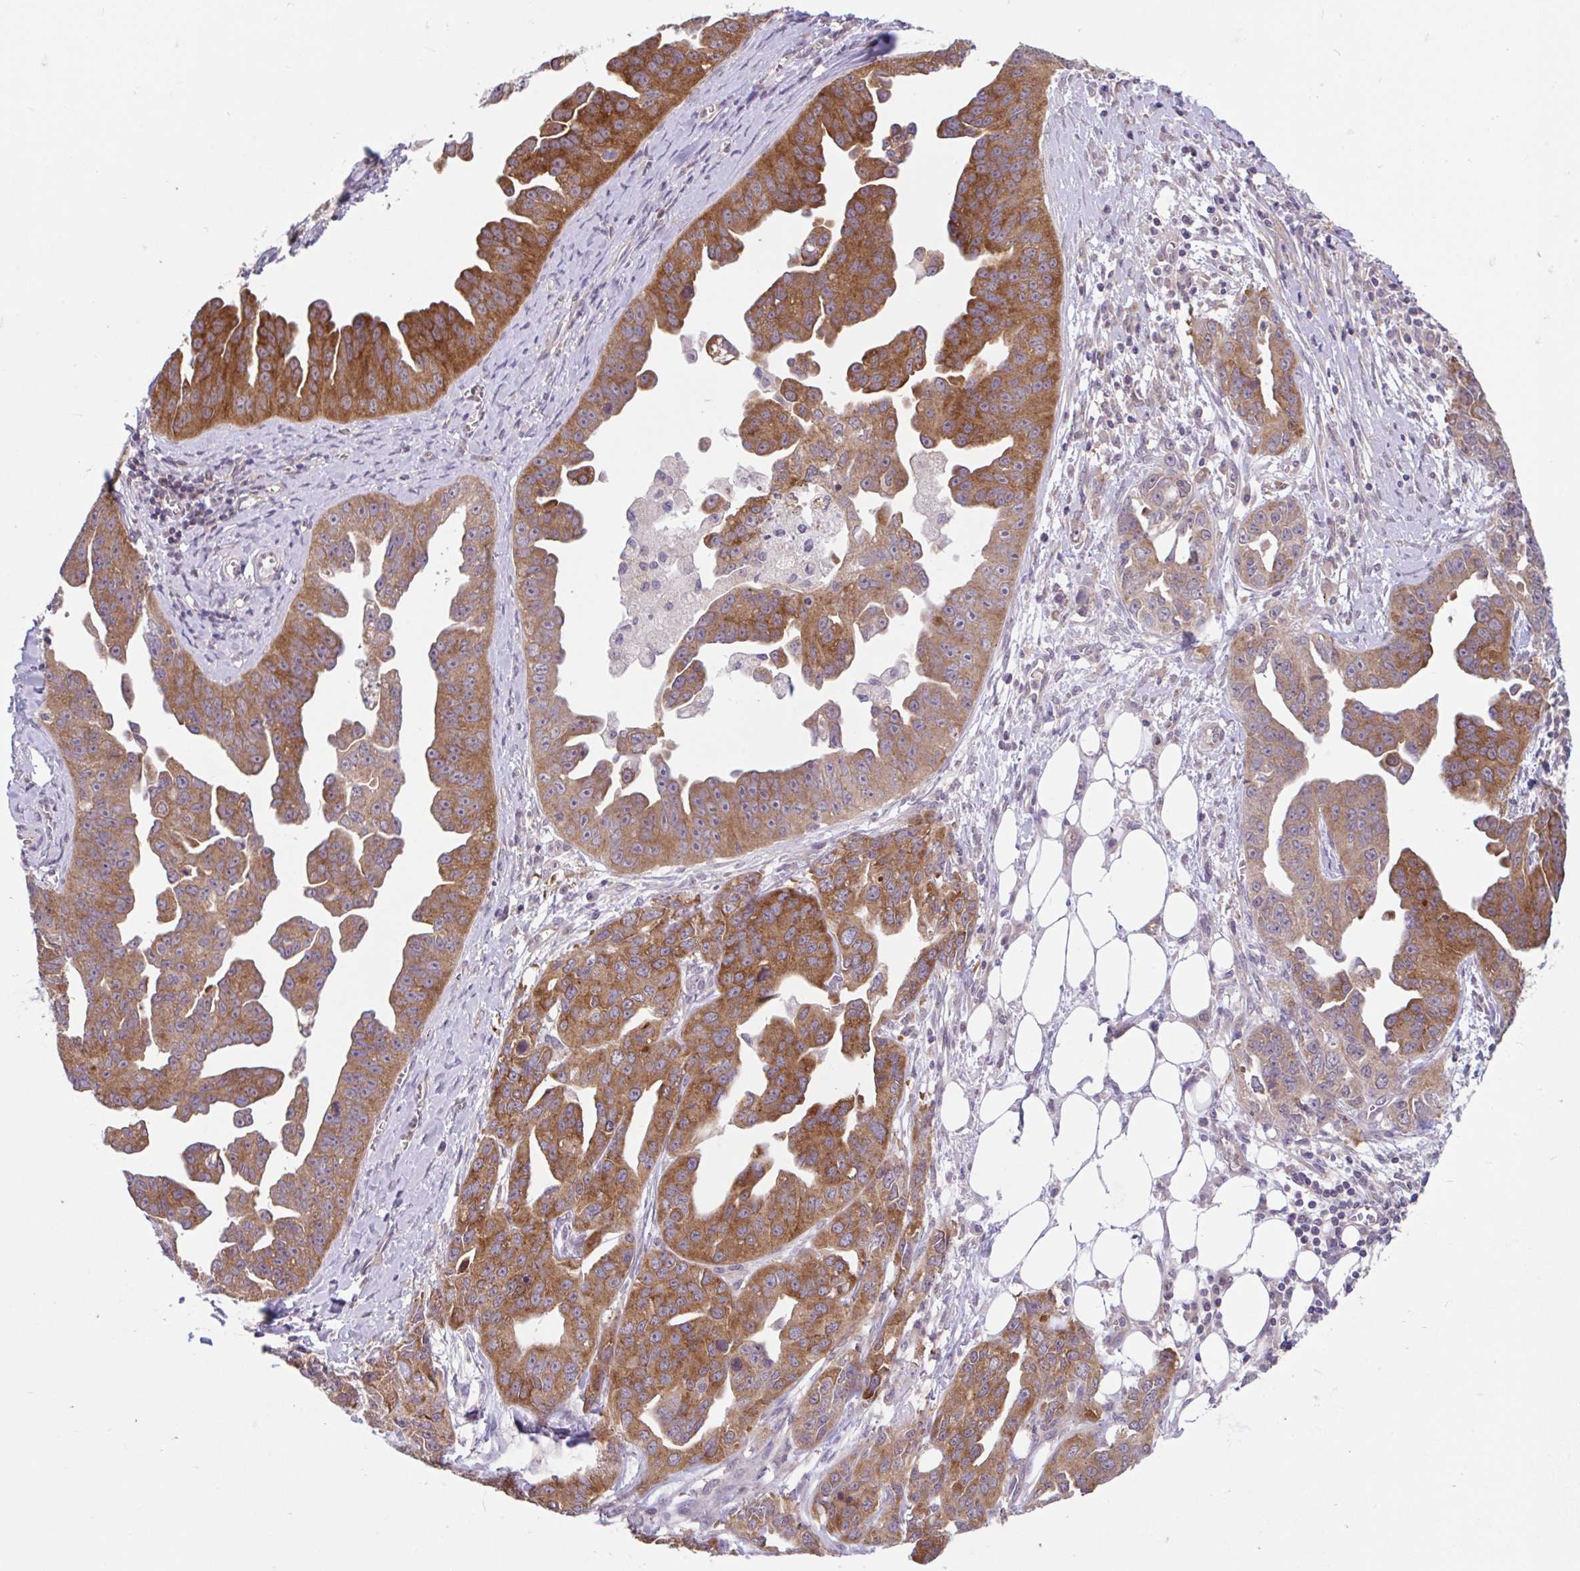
{"staining": {"intensity": "moderate", "quantity": ">75%", "location": "cytoplasmic/membranous"}, "tissue": "ovarian cancer", "cell_type": "Tumor cells", "image_type": "cancer", "snomed": [{"axis": "morphology", "description": "Cystadenocarcinoma, serous, NOS"}, {"axis": "topography", "description": "Ovary"}], "caption": "Protein staining displays moderate cytoplasmic/membranous positivity in approximately >75% of tumor cells in serous cystadenocarcinoma (ovarian).", "gene": "RALBP1", "patient": {"sex": "female", "age": 75}}